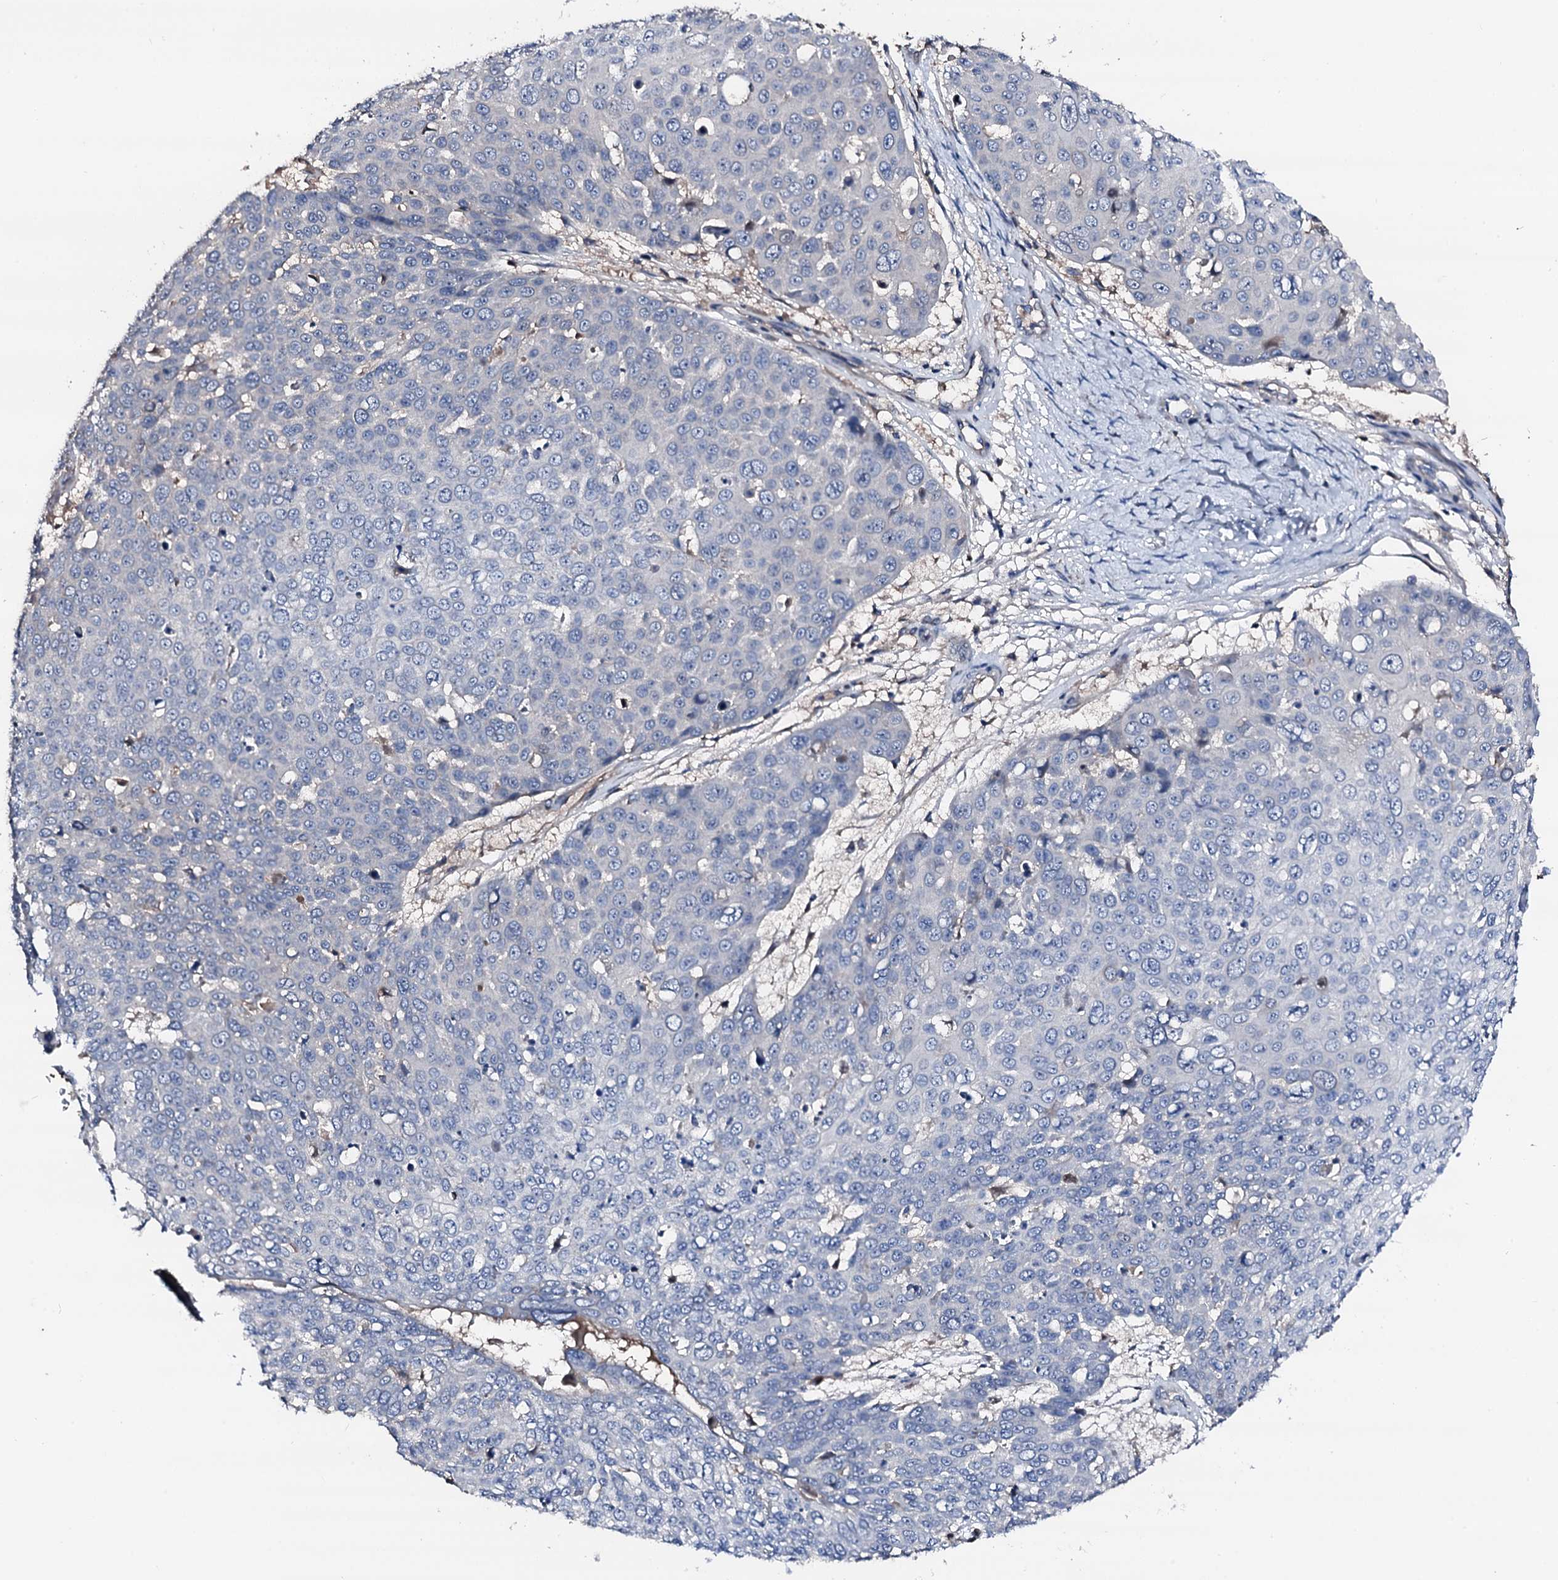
{"staining": {"intensity": "negative", "quantity": "none", "location": "none"}, "tissue": "skin cancer", "cell_type": "Tumor cells", "image_type": "cancer", "snomed": [{"axis": "morphology", "description": "Squamous cell carcinoma, NOS"}, {"axis": "topography", "description": "Skin"}], "caption": "A micrograph of skin squamous cell carcinoma stained for a protein demonstrates no brown staining in tumor cells.", "gene": "TRAFD1", "patient": {"sex": "male", "age": 71}}